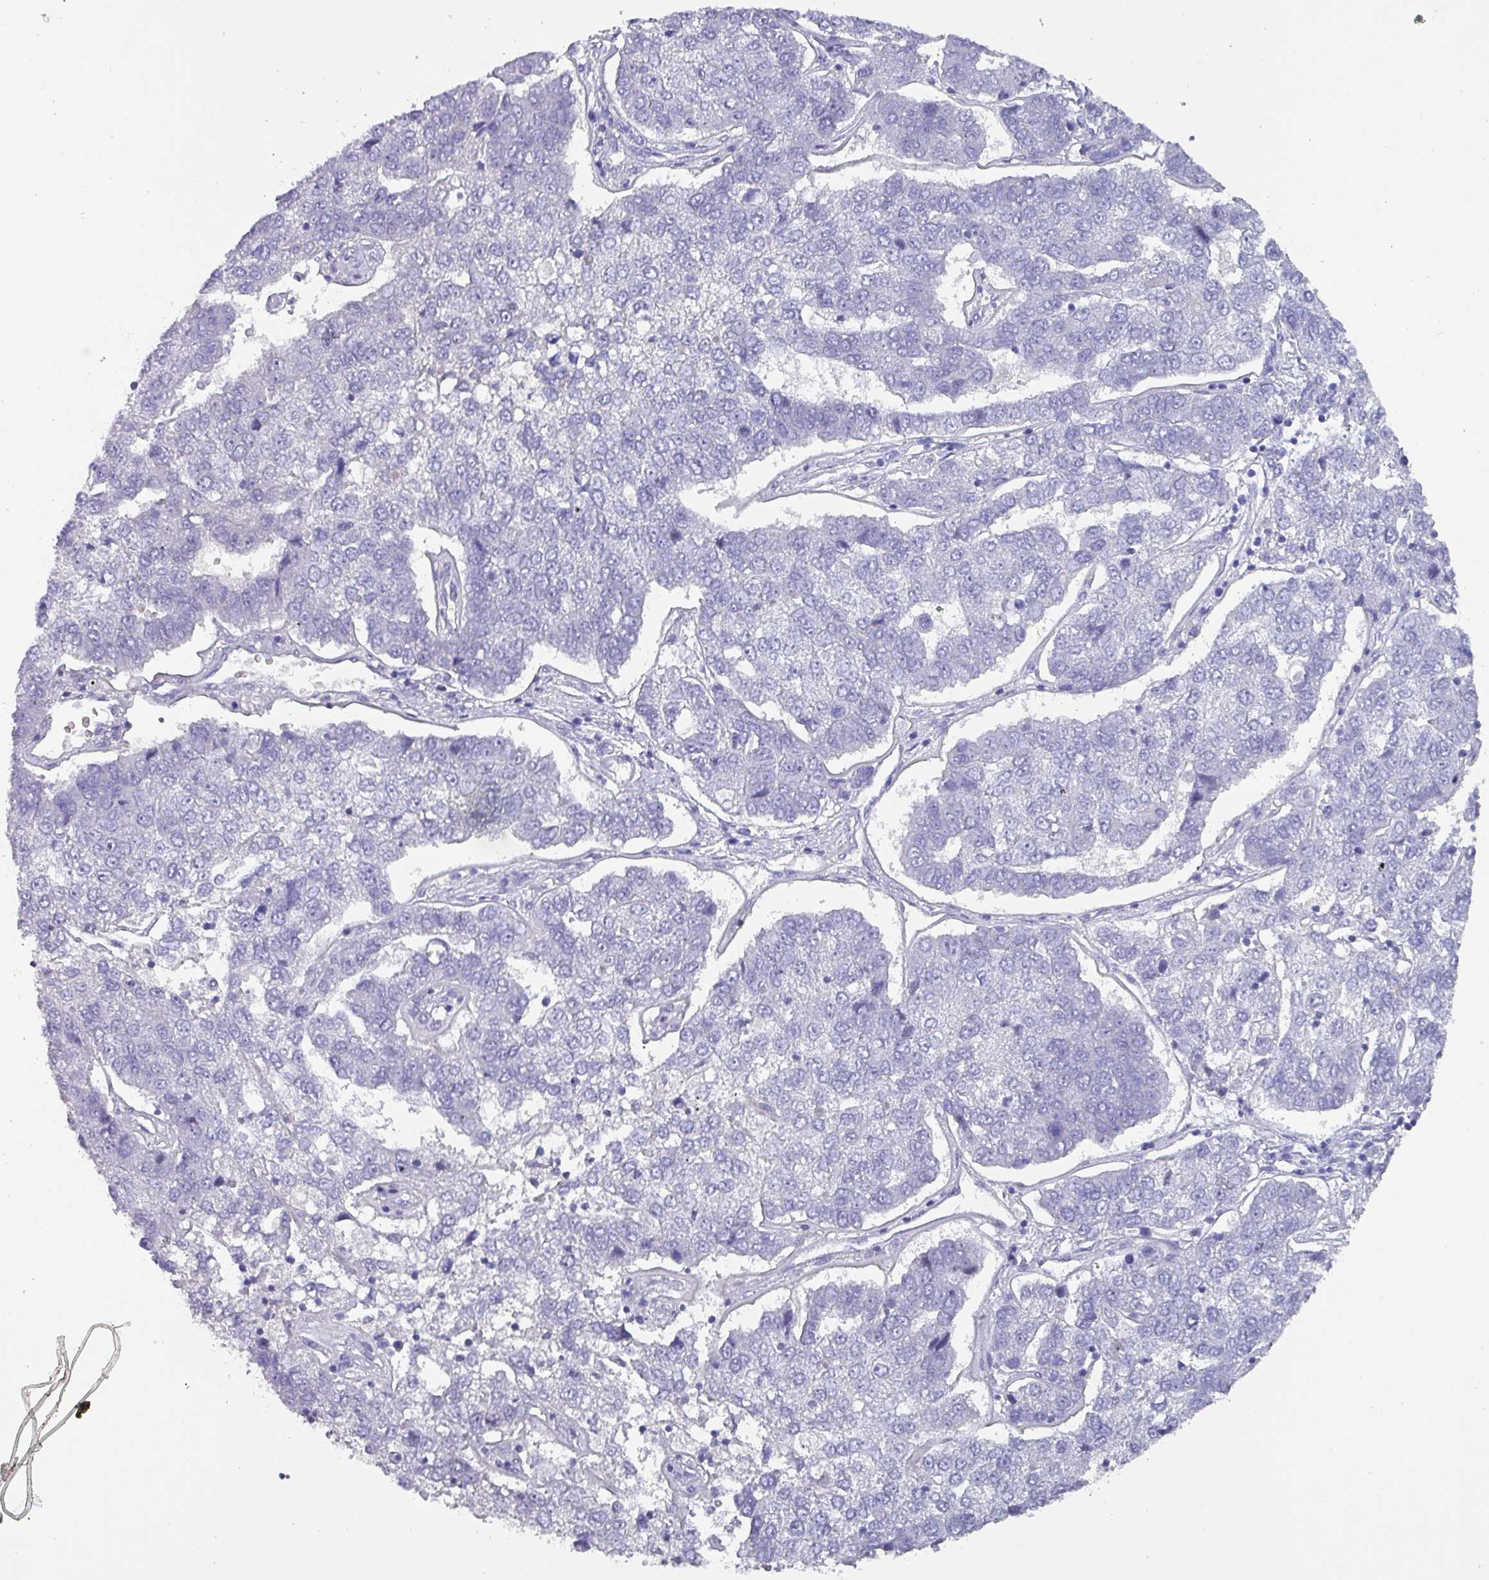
{"staining": {"intensity": "negative", "quantity": "none", "location": "none"}, "tissue": "pancreatic cancer", "cell_type": "Tumor cells", "image_type": "cancer", "snomed": [{"axis": "morphology", "description": "Adenocarcinoma, NOS"}, {"axis": "topography", "description": "Pancreas"}], "caption": "This is an immunohistochemistry (IHC) micrograph of human pancreatic adenocarcinoma. There is no staining in tumor cells.", "gene": "INS-IGF2", "patient": {"sex": "female", "age": 61}}